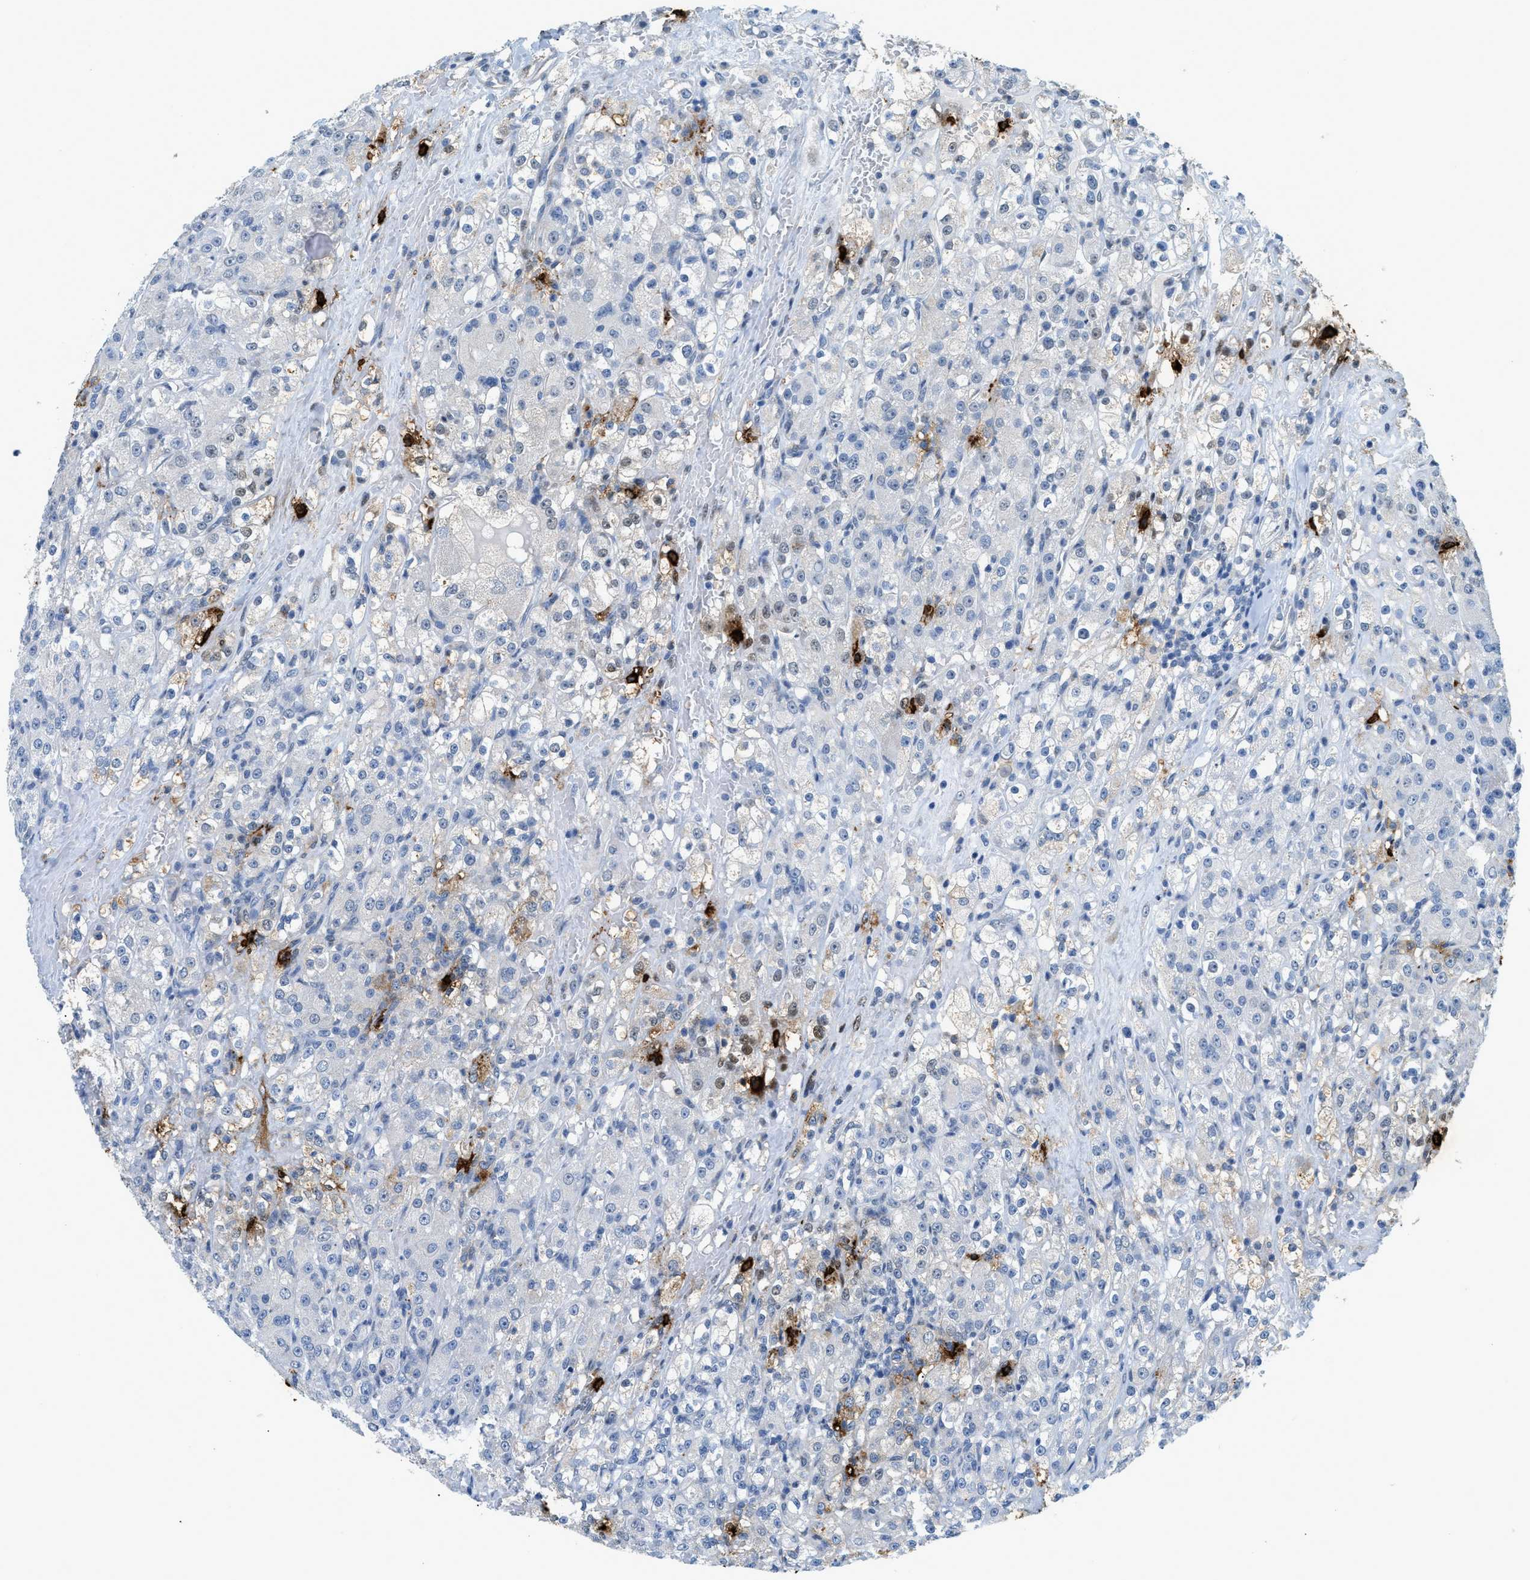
{"staining": {"intensity": "negative", "quantity": "none", "location": "none"}, "tissue": "renal cancer", "cell_type": "Tumor cells", "image_type": "cancer", "snomed": [{"axis": "morphology", "description": "Normal tissue, NOS"}, {"axis": "morphology", "description": "Adenocarcinoma, NOS"}, {"axis": "topography", "description": "Kidney"}], "caption": "A histopathology image of human renal cancer is negative for staining in tumor cells.", "gene": "TPSAB1", "patient": {"sex": "male", "age": 61}}